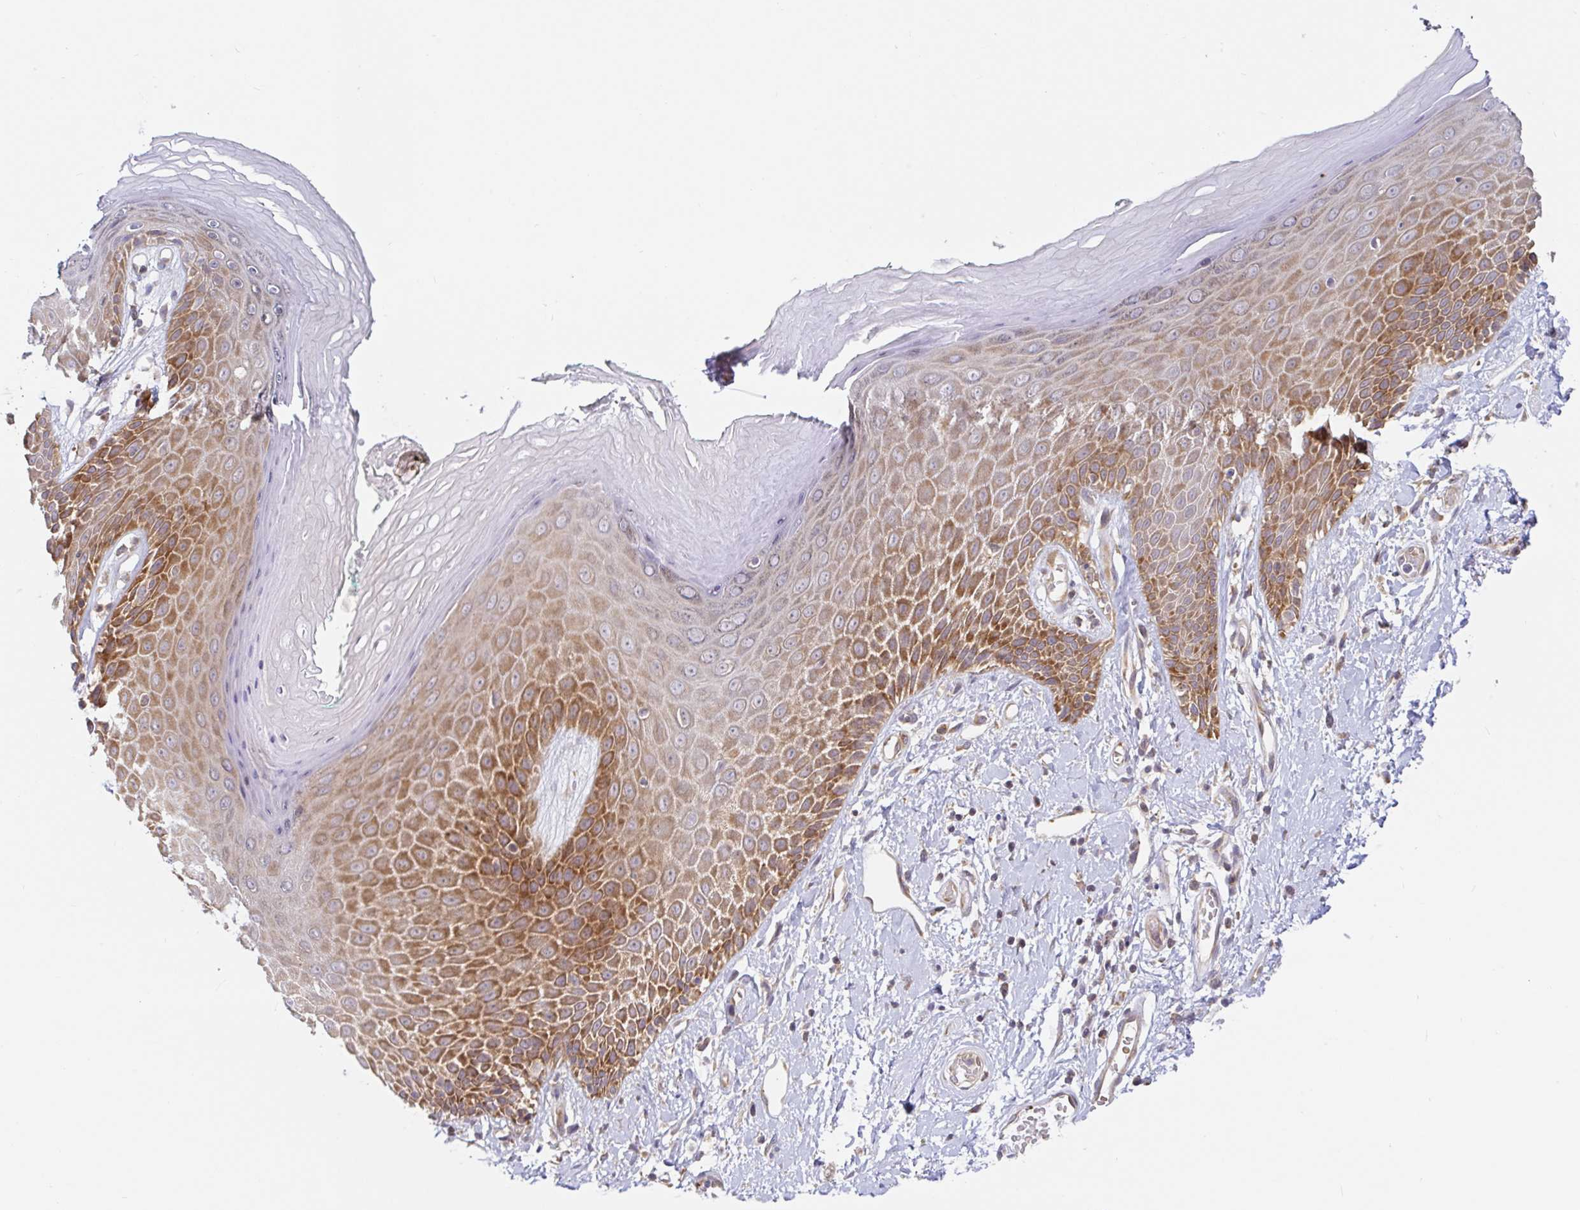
{"staining": {"intensity": "strong", "quantity": "25%-75%", "location": "cytoplasmic/membranous"}, "tissue": "skin", "cell_type": "Epidermal cells", "image_type": "normal", "snomed": [{"axis": "morphology", "description": "Normal tissue, NOS"}, {"axis": "topography", "description": "Anal"}, {"axis": "topography", "description": "Peripheral nerve tissue"}], "caption": "Brown immunohistochemical staining in benign skin exhibits strong cytoplasmic/membranous expression in about 25%-75% of epidermal cells. The protein is shown in brown color, while the nuclei are stained blue.", "gene": "LARP1", "patient": {"sex": "male", "age": 78}}